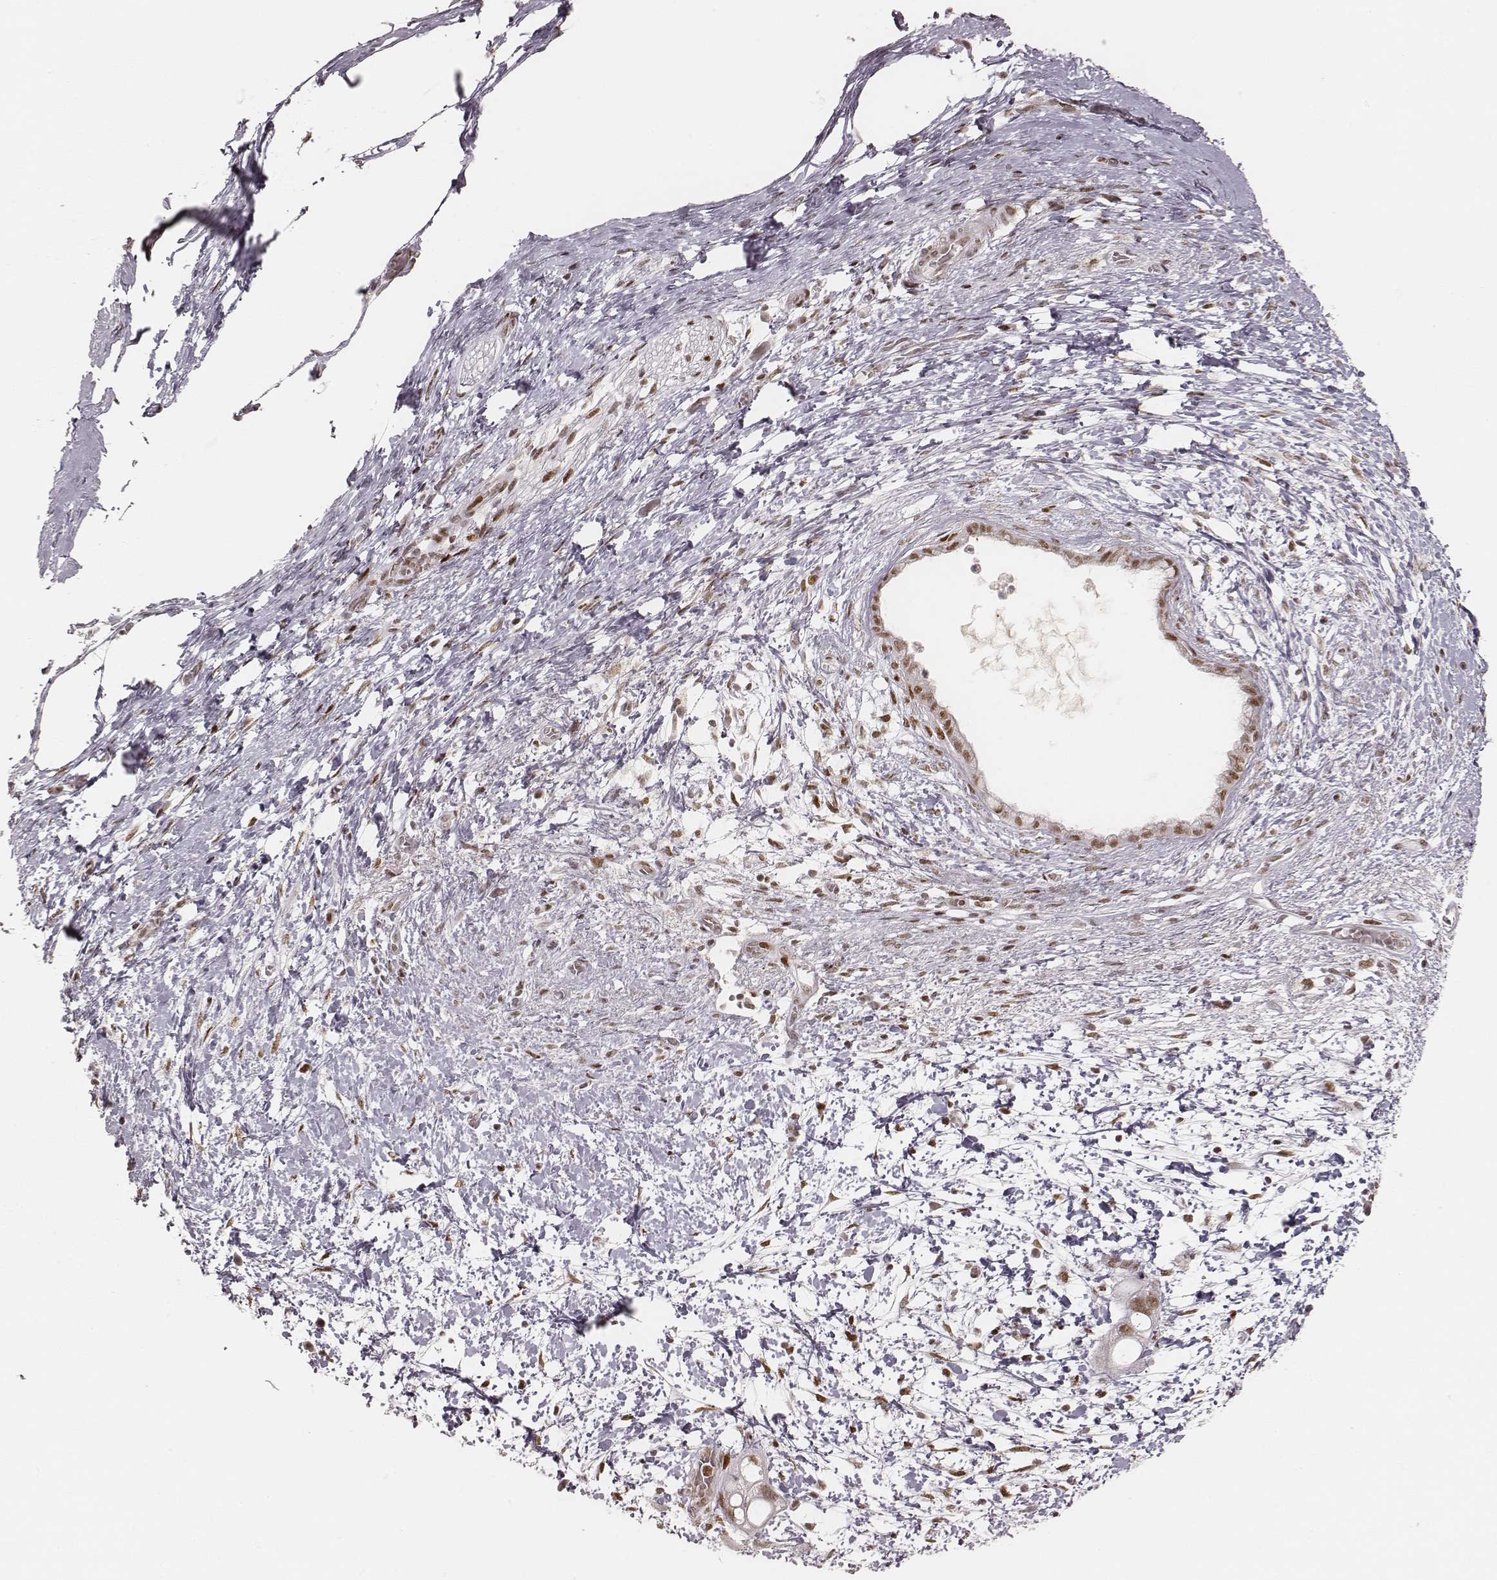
{"staining": {"intensity": "moderate", "quantity": ">75%", "location": "nuclear"}, "tissue": "pancreatic cancer", "cell_type": "Tumor cells", "image_type": "cancer", "snomed": [{"axis": "morphology", "description": "Adenocarcinoma, NOS"}, {"axis": "topography", "description": "Pancreas"}], "caption": "Immunohistochemical staining of adenocarcinoma (pancreatic) demonstrates medium levels of moderate nuclear protein staining in about >75% of tumor cells. The staining is performed using DAB brown chromogen to label protein expression. The nuclei are counter-stained blue using hematoxylin.", "gene": "HNRNPC", "patient": {"sex": "female", "age": 72}}